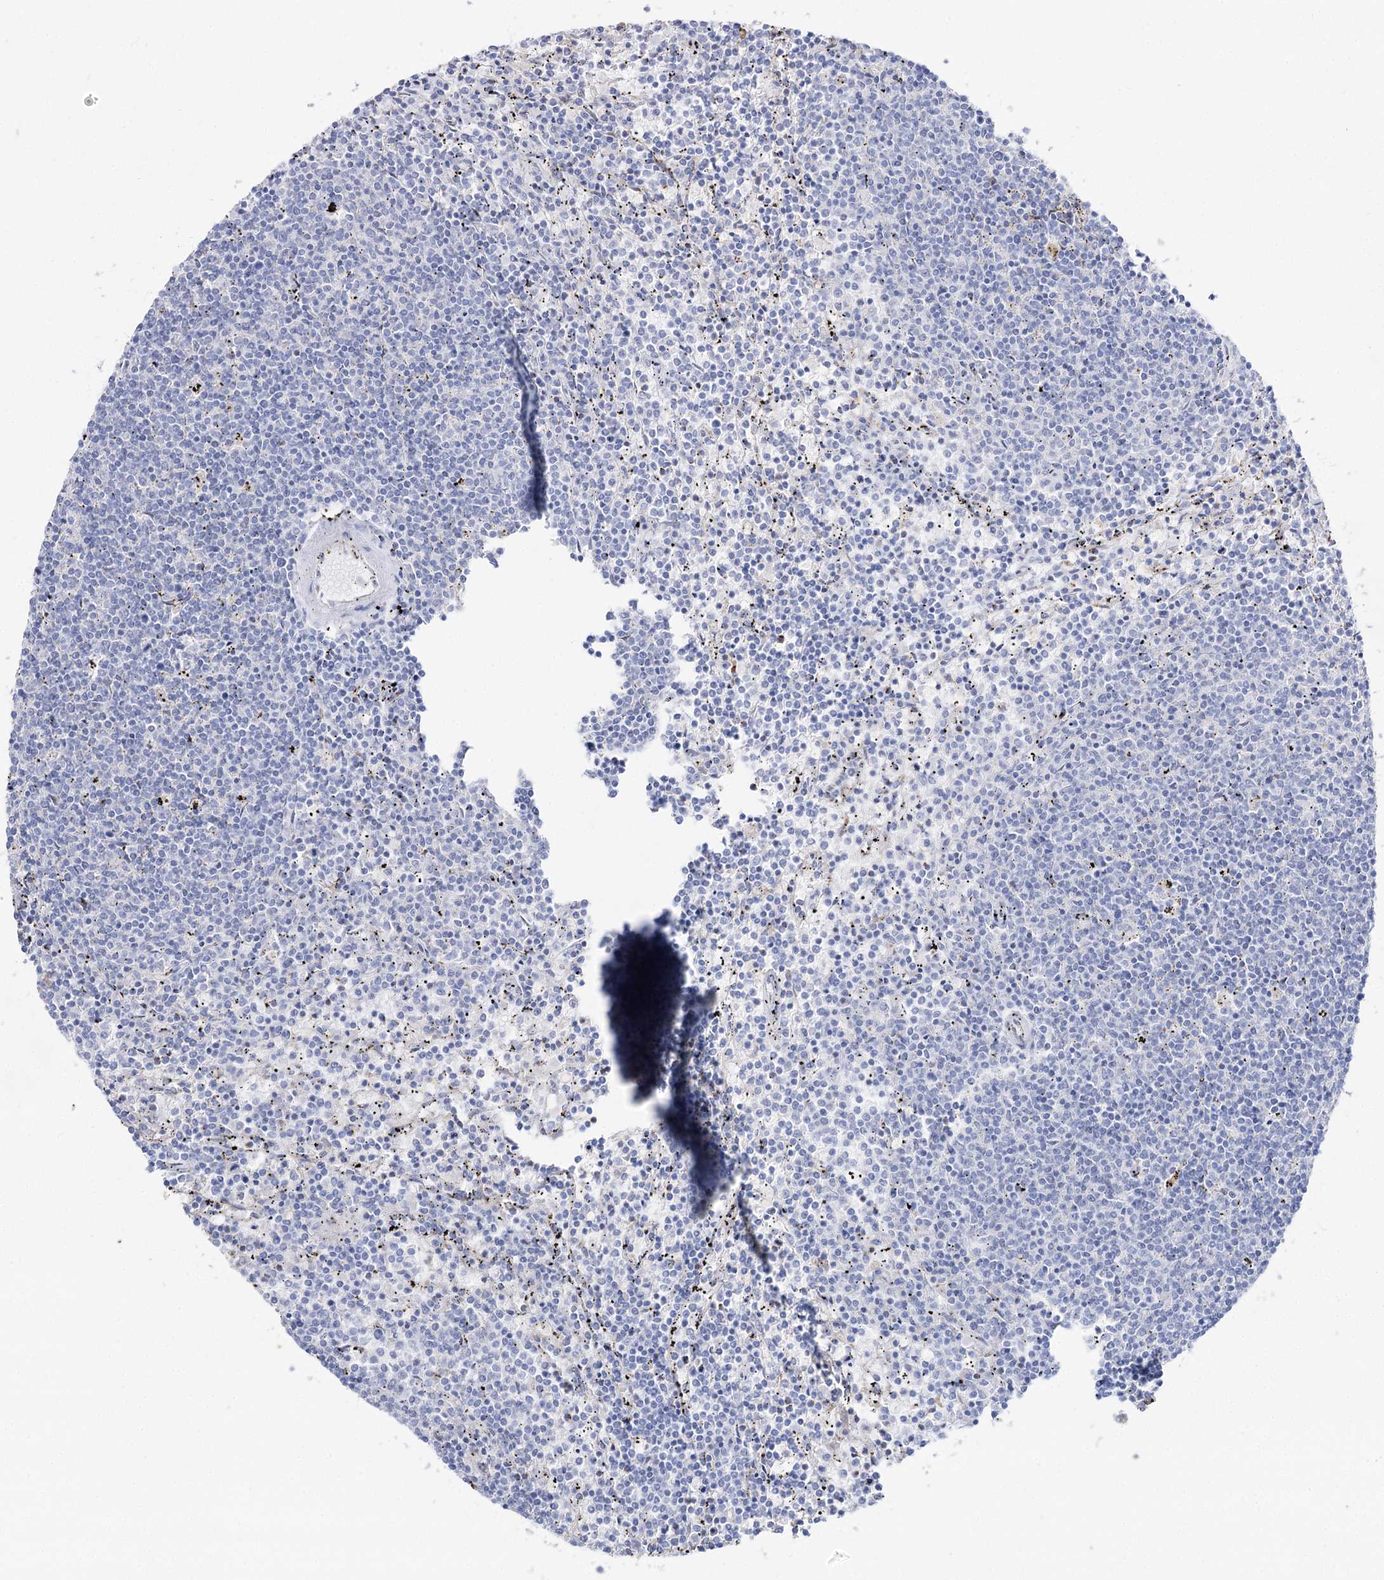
{"staining": {"intensity": "negative", "quantity": "none", "location": "none"}, "tissue": "lymphoma", "cell_type": "Tumor cells", "image_type": "cancer", "snomed": [{"axis": "morphology", "description": "Malignant lymphoma, non-Hodgkin's type, Low grade"}, {"axis": "topography", "description": "Spleen"}], "caption": "The photomicrograph demonstrates no significant expression in tumor cells of malignant lymphoma, non-Hodgkin's type (low-grade).", "gene": "SLC3A1", "patient": {"sex": "female", "age": 50}}